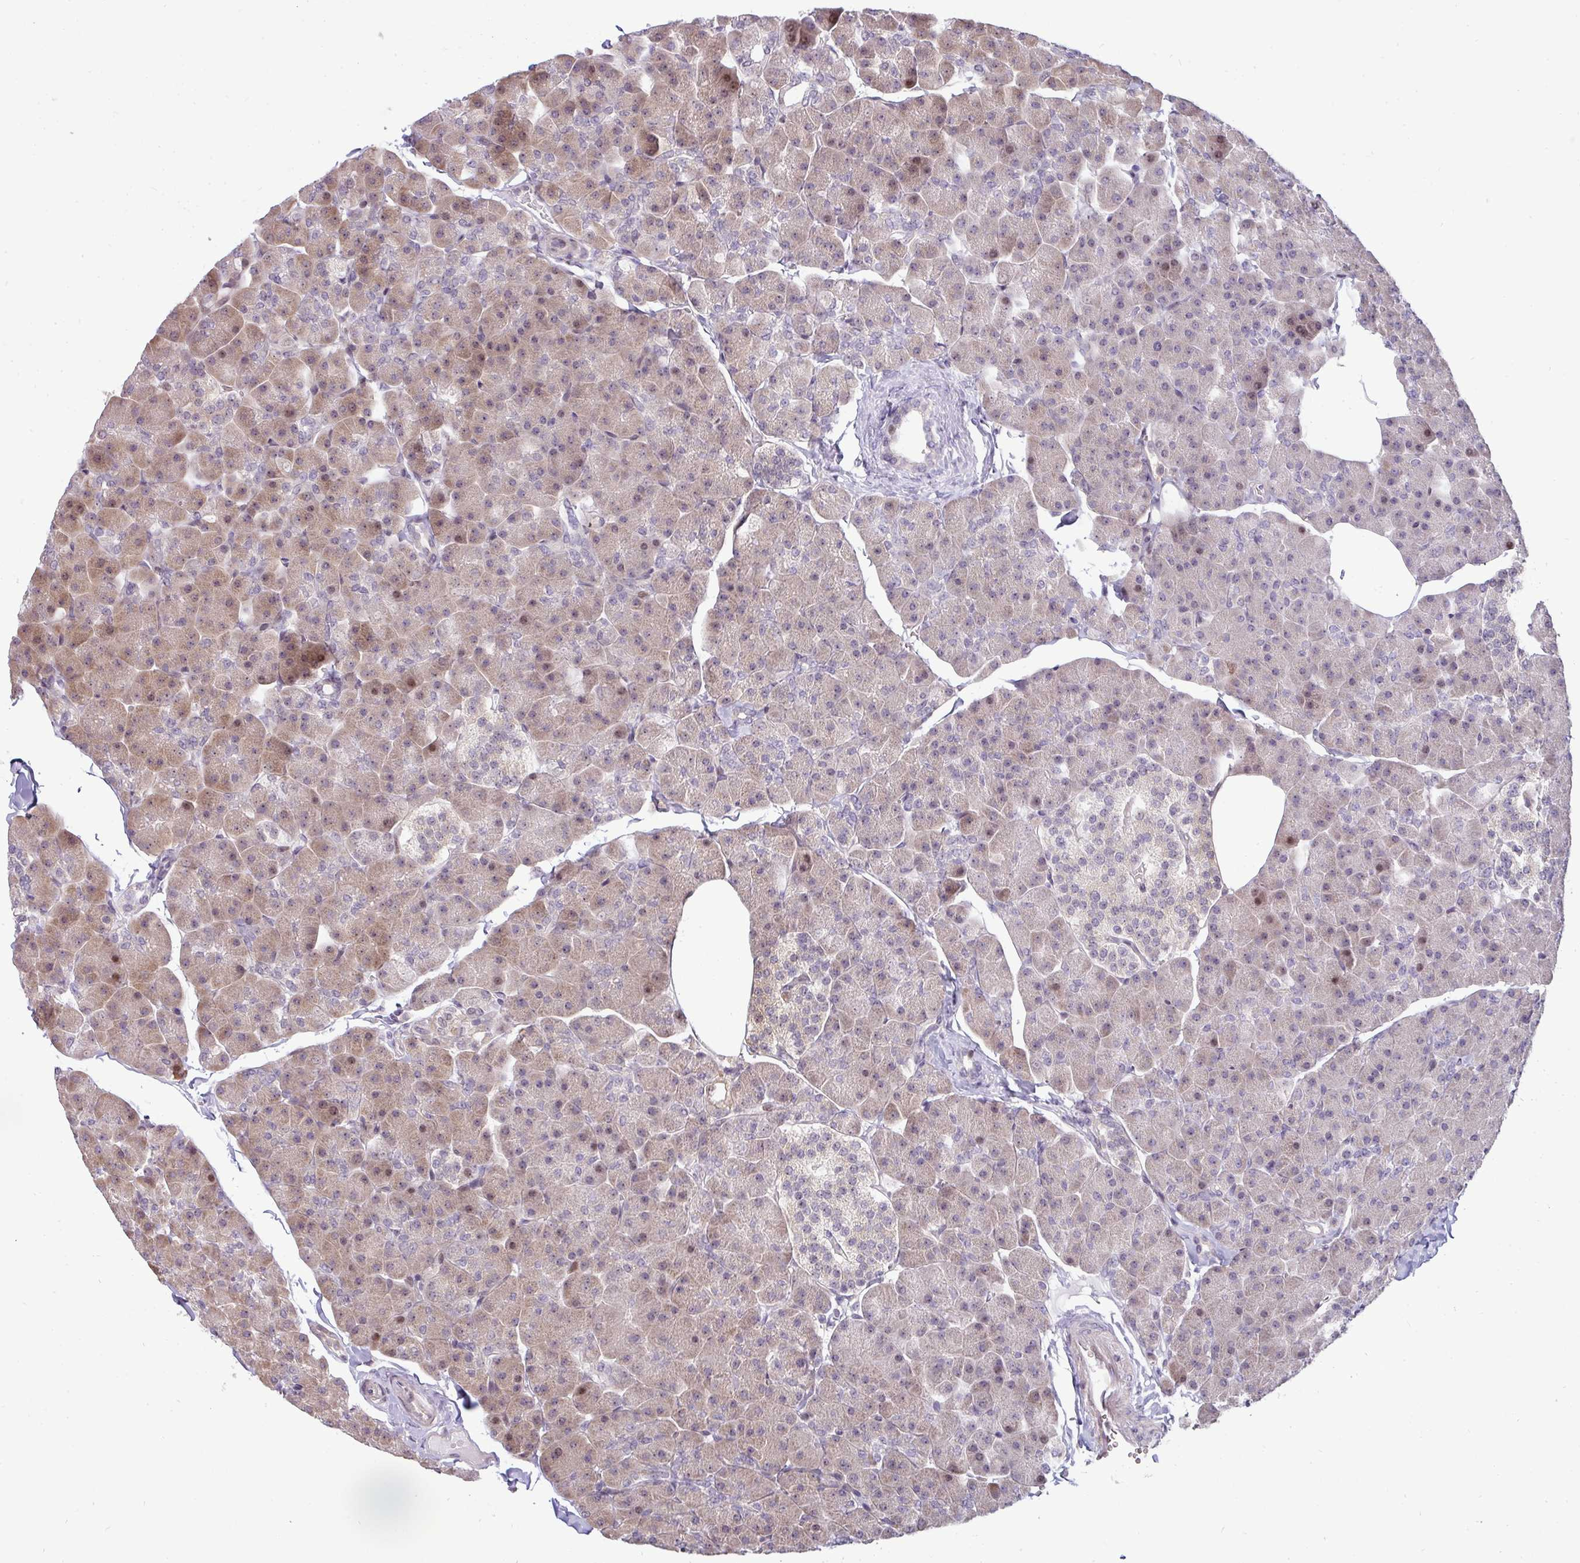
{"staining": {"intensity": "moderate", "quantity": "25%-75%", "location": "cytoplasmic/membranous,nuclear"}, "tissue": "pancreas", "cell_type": "Exocrine glandular cells", "image_type": "normal", "snomed": [{"axis": "morphology", "description": "Normal tissue, NOS"}, {"axis": "topography", "description": "Pancreas"}], "caption": "Protein staining of unremarkable pancreas shows moderate cytoplasmic/membranous,nuclear expression in approximately 25%-75% of exocrine glandular cells.", "gene": "MAZ", "patient": {"sex": "male", "age": 35}}